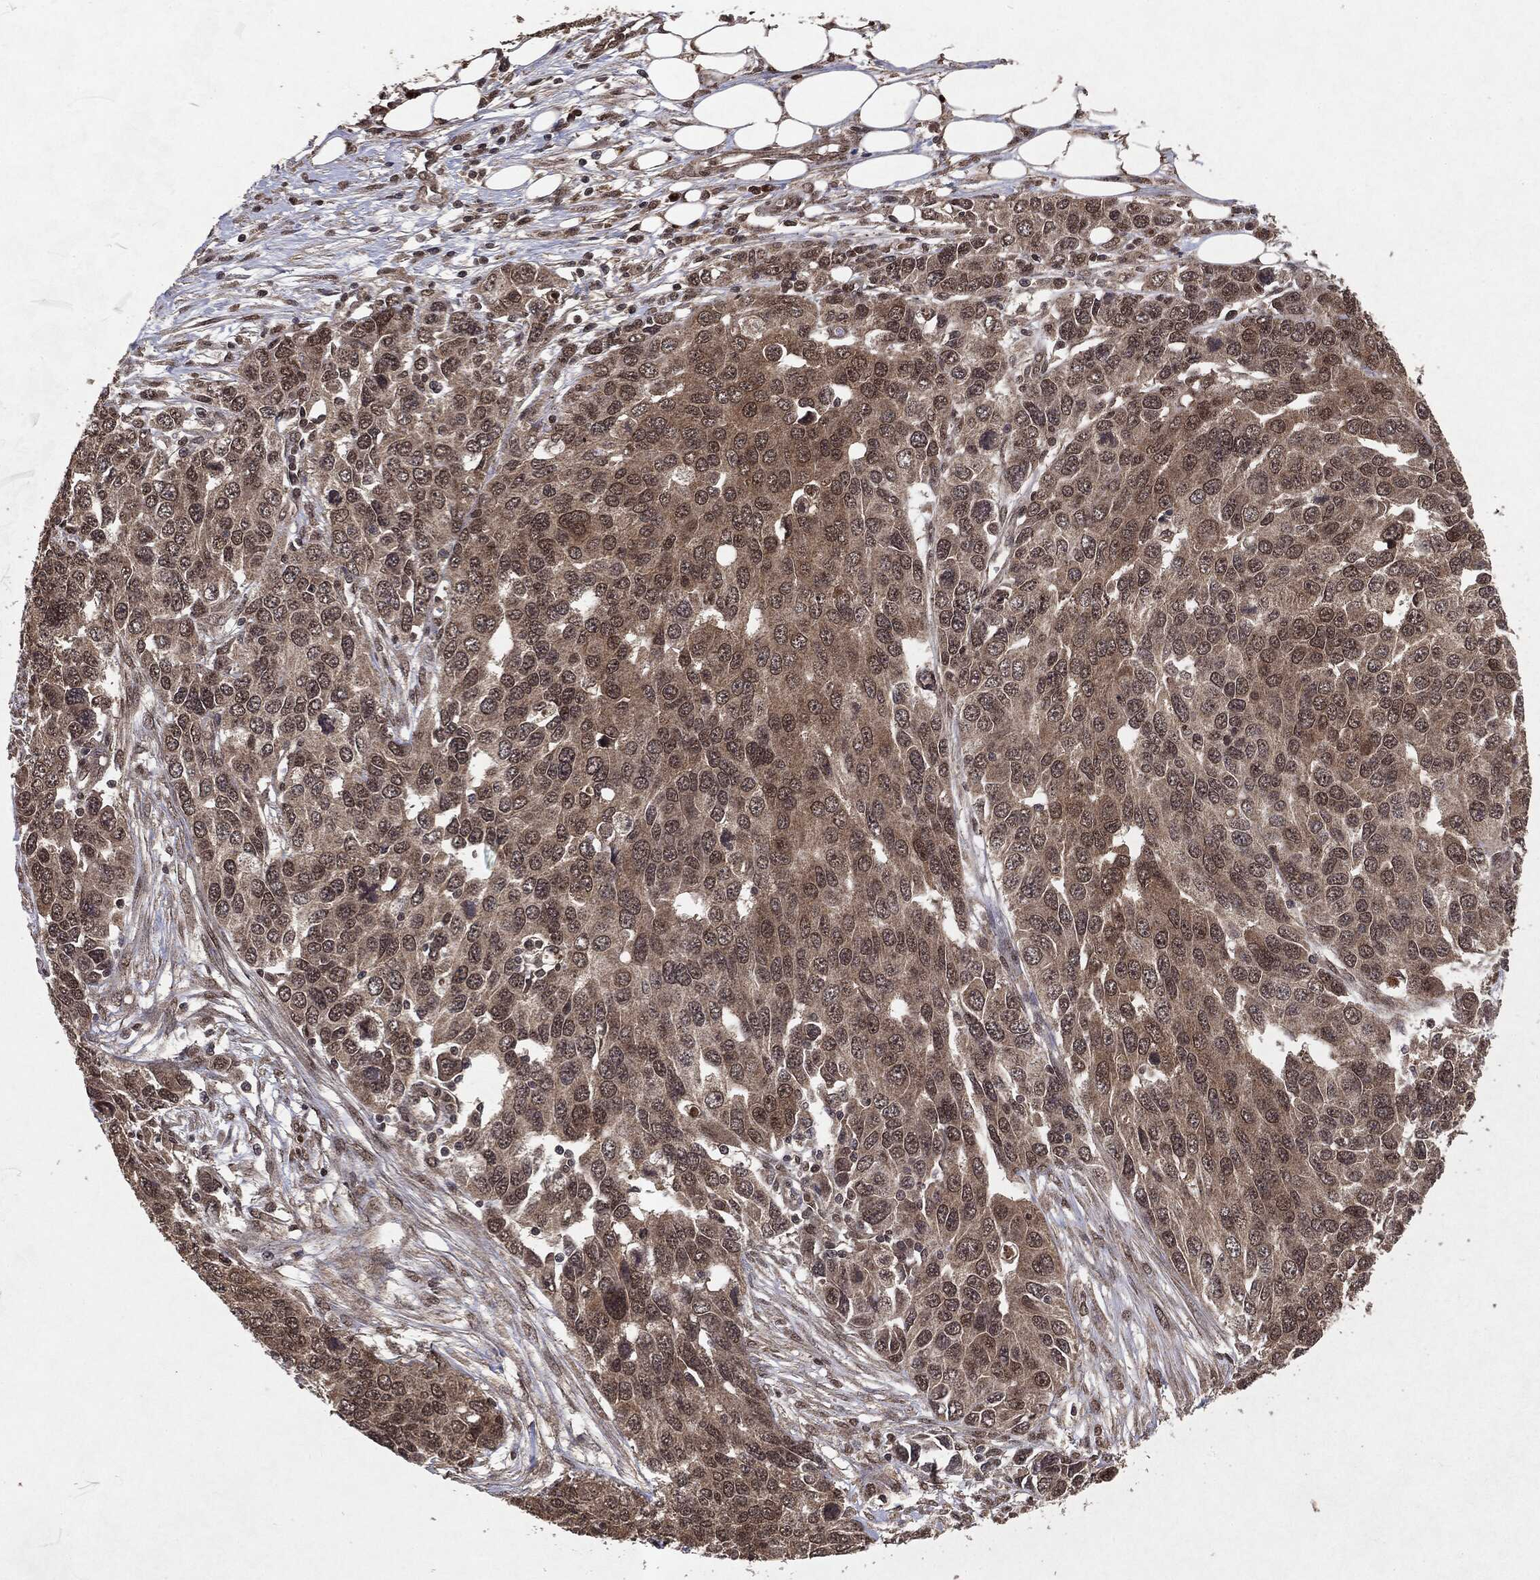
{"staining": {"intensity": "weak", "quantity": "25%-75%", "location": "cytoplasmic/membranous"}, "tissue": "ovarian cancer", "cell_type": "Tumor cells", "image_type": "cancer", "snomed": [{"axis": "morphology", "description": "Cystadenocarcinoma, serous, NOS"}, {"axis": "topography", "description": "Ovary"}], "caption": "Weak cytoplasmic/membranous protein expression is seen in about 25%-75% of tumor cells in serous cystadenocarcinoma (ovarian). (DAB IHC with brightfield microscopy, high magnification).", "gene": "PEBP1", "patient": {"sex": "female", "age": 76}}